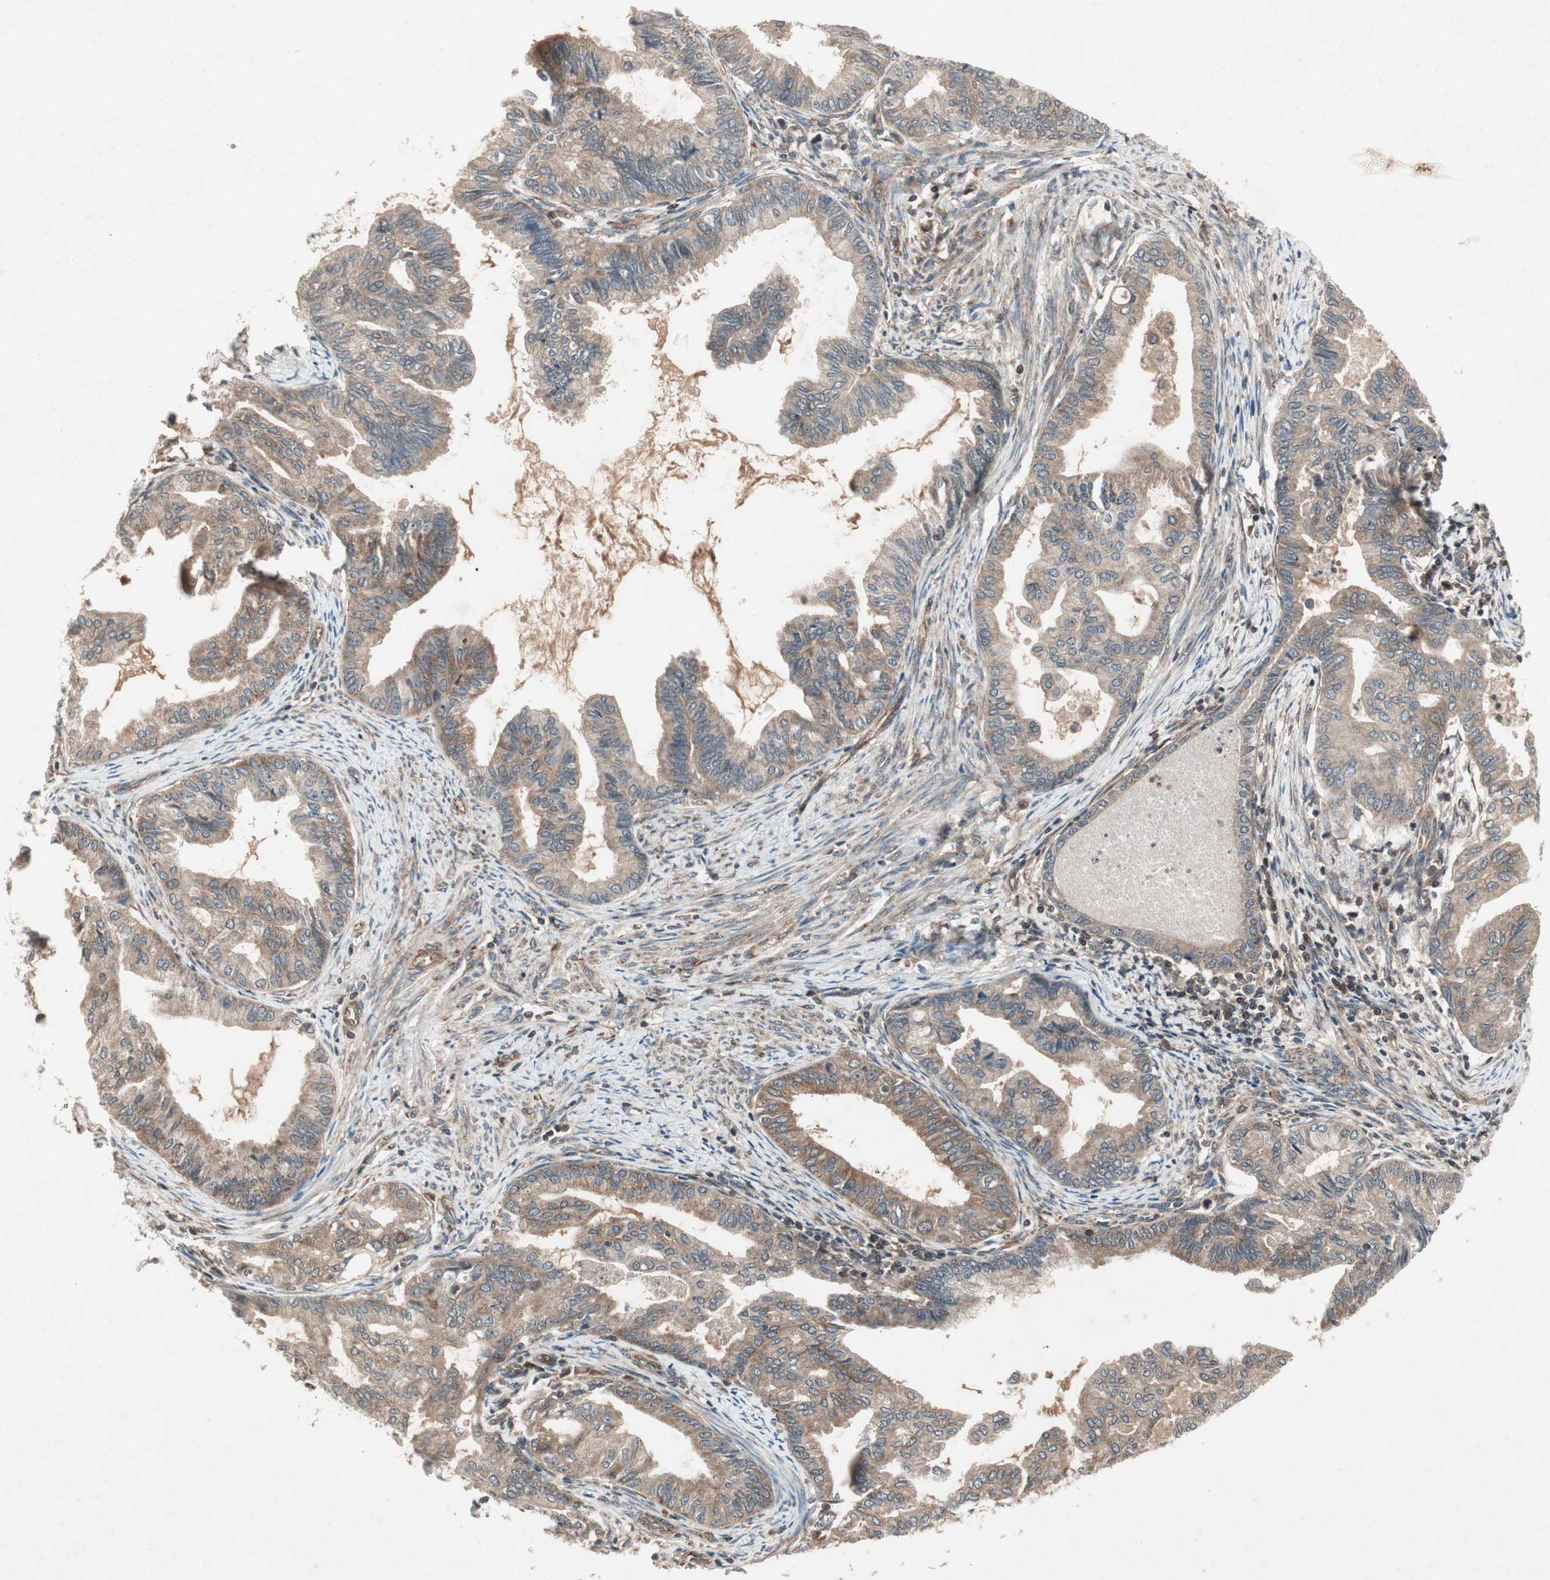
{"staining": {"intensity": "weak", "quantity": "<25%", "location": "cytoplasmic/membranous"}, "tissue": "endometrial cancer", "cell_type": "Tumor cells", "image_type": "cancer", "snomed": [{"axis": "morphology", "description": "Adenocarcinoma, NOS"}, {"axis": "topography", "description": "Endometrium"}], "caption": "The micrograph reveals no significant positivity in tumor cells of endometrial cancer. The staining was performed using DAB (3,3'-diaminobenzidine) to visualize the protein expression in brown, while the nuclei were stained in blue with hematoxylin (Magnification: 20x).", "gene": "IRS1", "patient": {"sex": "female", "age": 86}}